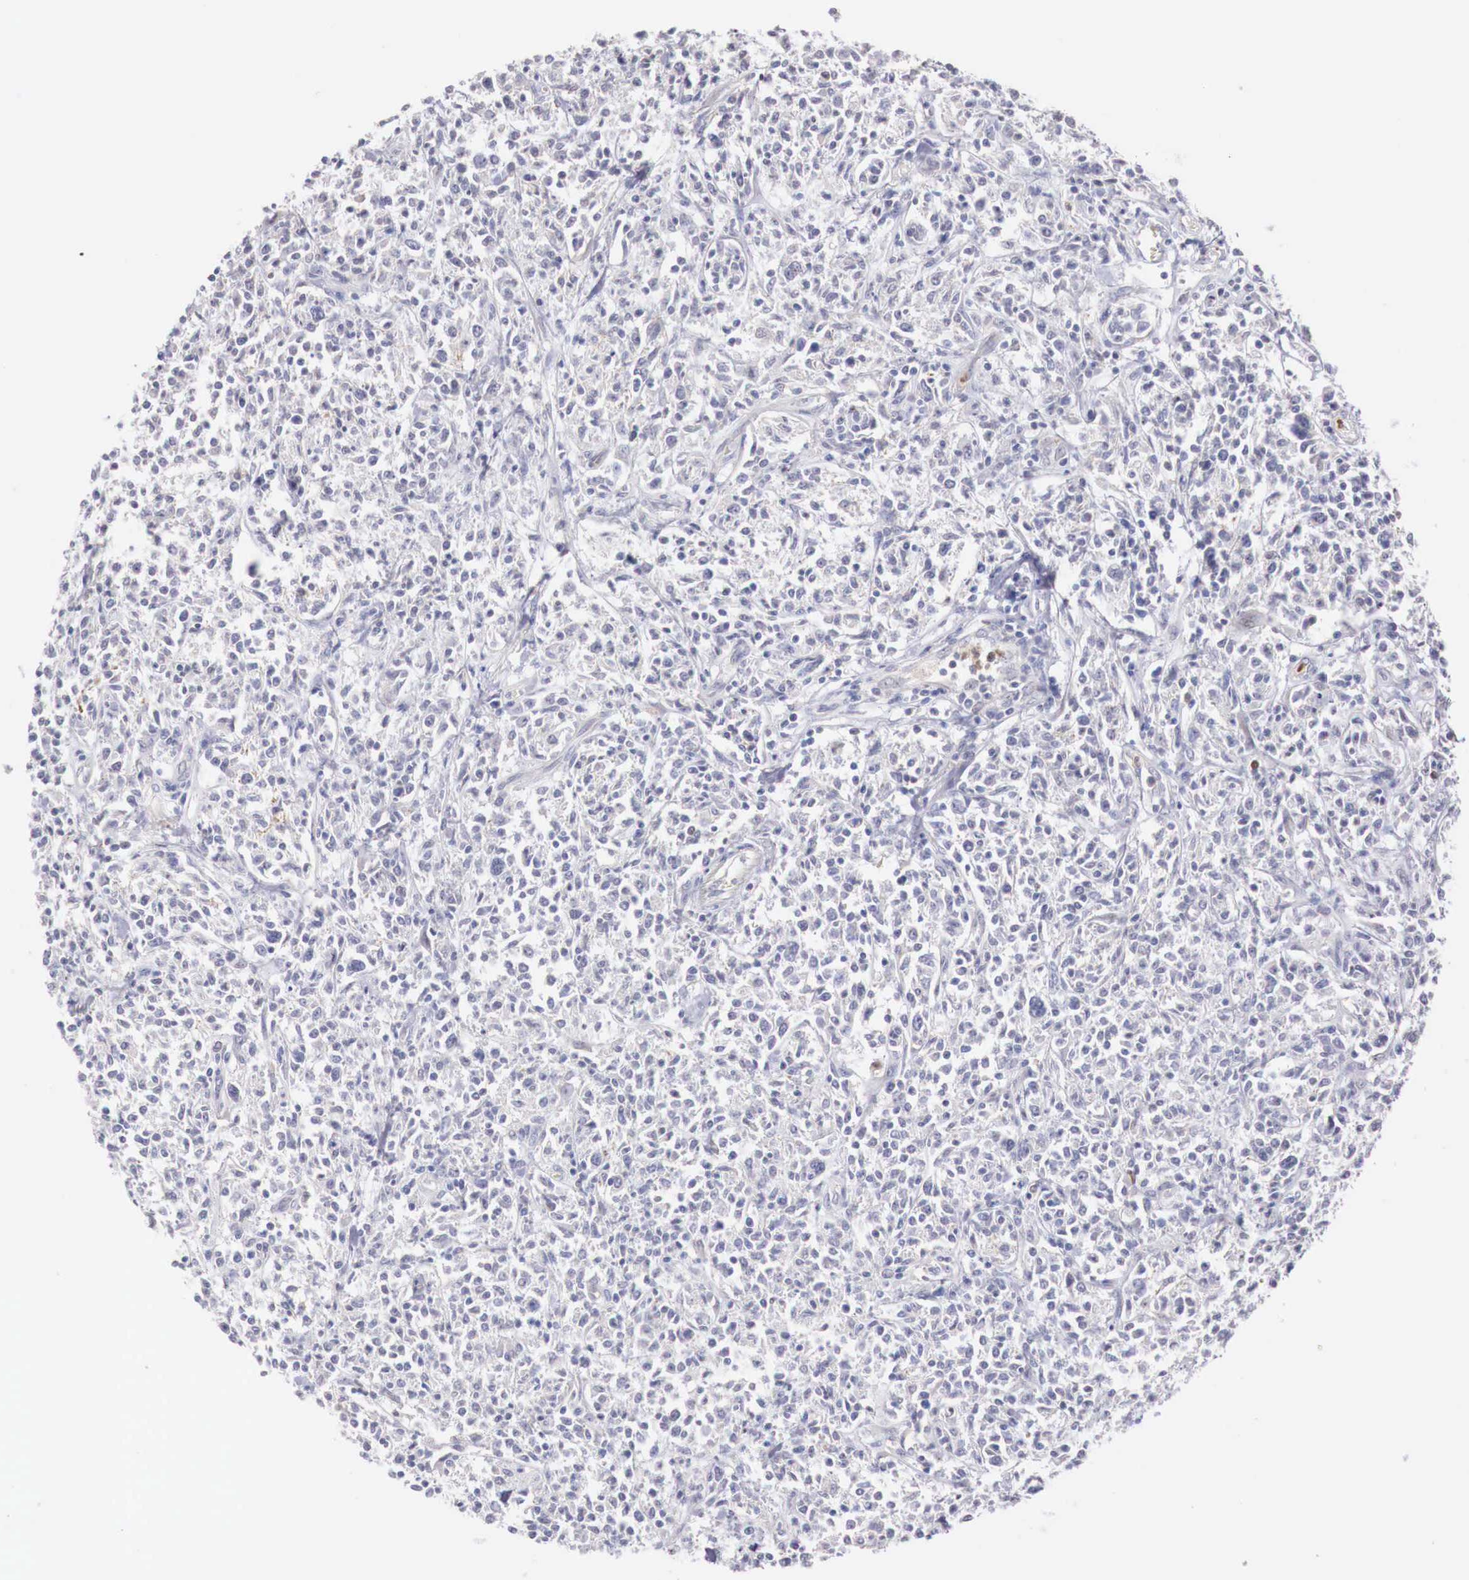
{"staining": {"intensity": "negative", "quantity": "none", "location": "none"}, "tissue": "lymphoma", "cell_type": "Tumor cells", "image_type": "cancer", "snomed": [{"axis": "morphology", "description": "Malignant lymphoma, non-Hodgkin's type, Low grade"}, {"axis": "topography", "description": "Small intestine"}], "caption": "IHC histopathology image of neoplastic tissue: human lymphoma stained with DAB (3,3'-diaminobenzidine) demonstrates no significant protein staining in tumor cells. (DAB (3,3'-diaminobenzidine) immunohistochemistry, high magnification).", "gene": "TRIM13", "patient": {"sex": "female", "age": 59}}